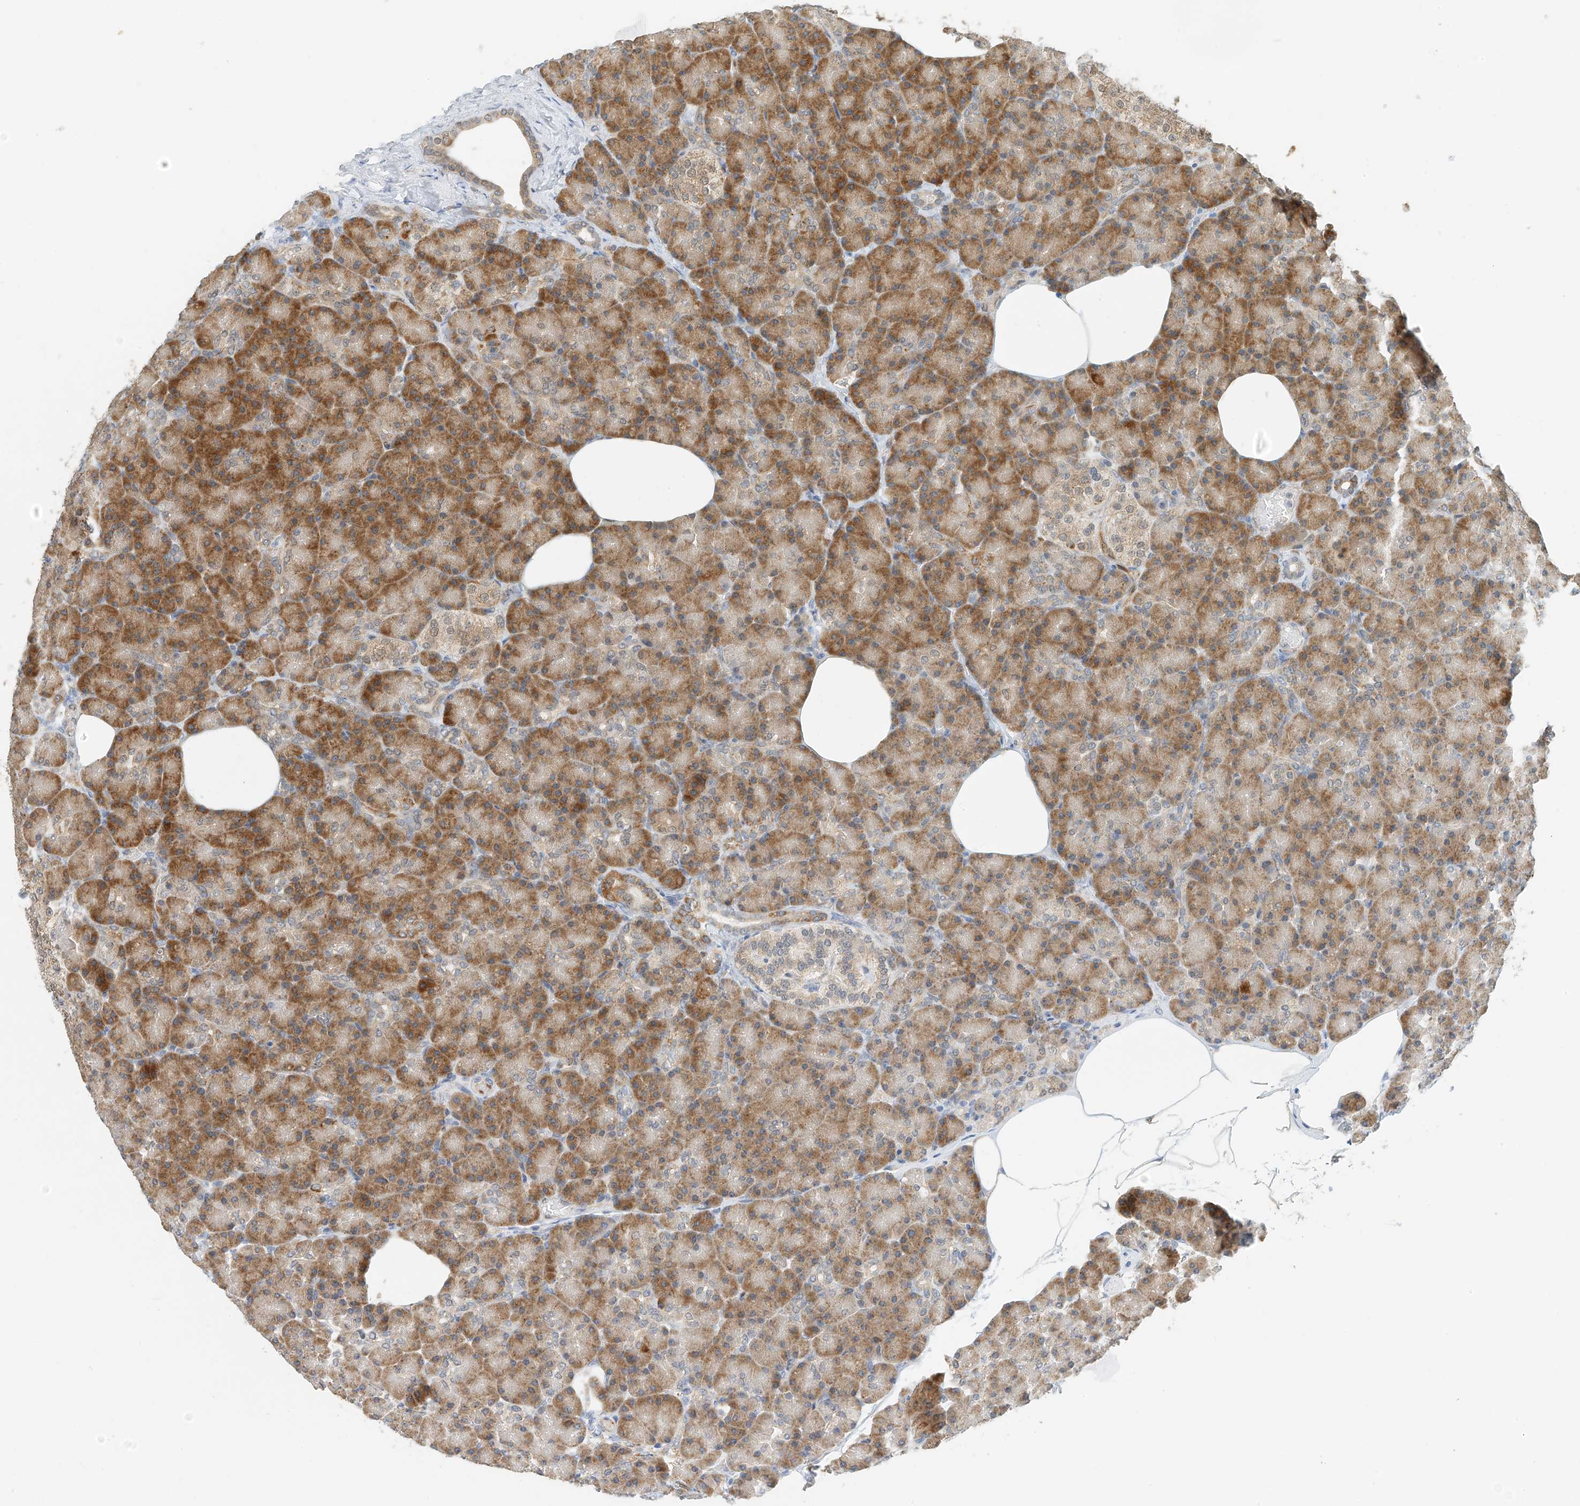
{"staining": {"intensity": "moderate", "quantity": ">75%", "location": "cytoplasmic/membranous"}, "tissue": "pancreas", "cell_type": "Exocrine glandular cells", "image_type": "normal", "snomed": [{"axis": "morphology", "description": "Normal tissue, NOS"}, {"axis": "topography", "description": "Pancreas"}], "caption": "Normal pancreas exhibits moderate cytoplasmic/membranous staining in about >75% of exocrine glandular cells (Stains: DAB in brown, nuclei in blue, Microscopy: brightfield microscopy at high magnification)..", "gene": "PPA2", "patient": {"sex": "female", "age": 43}}